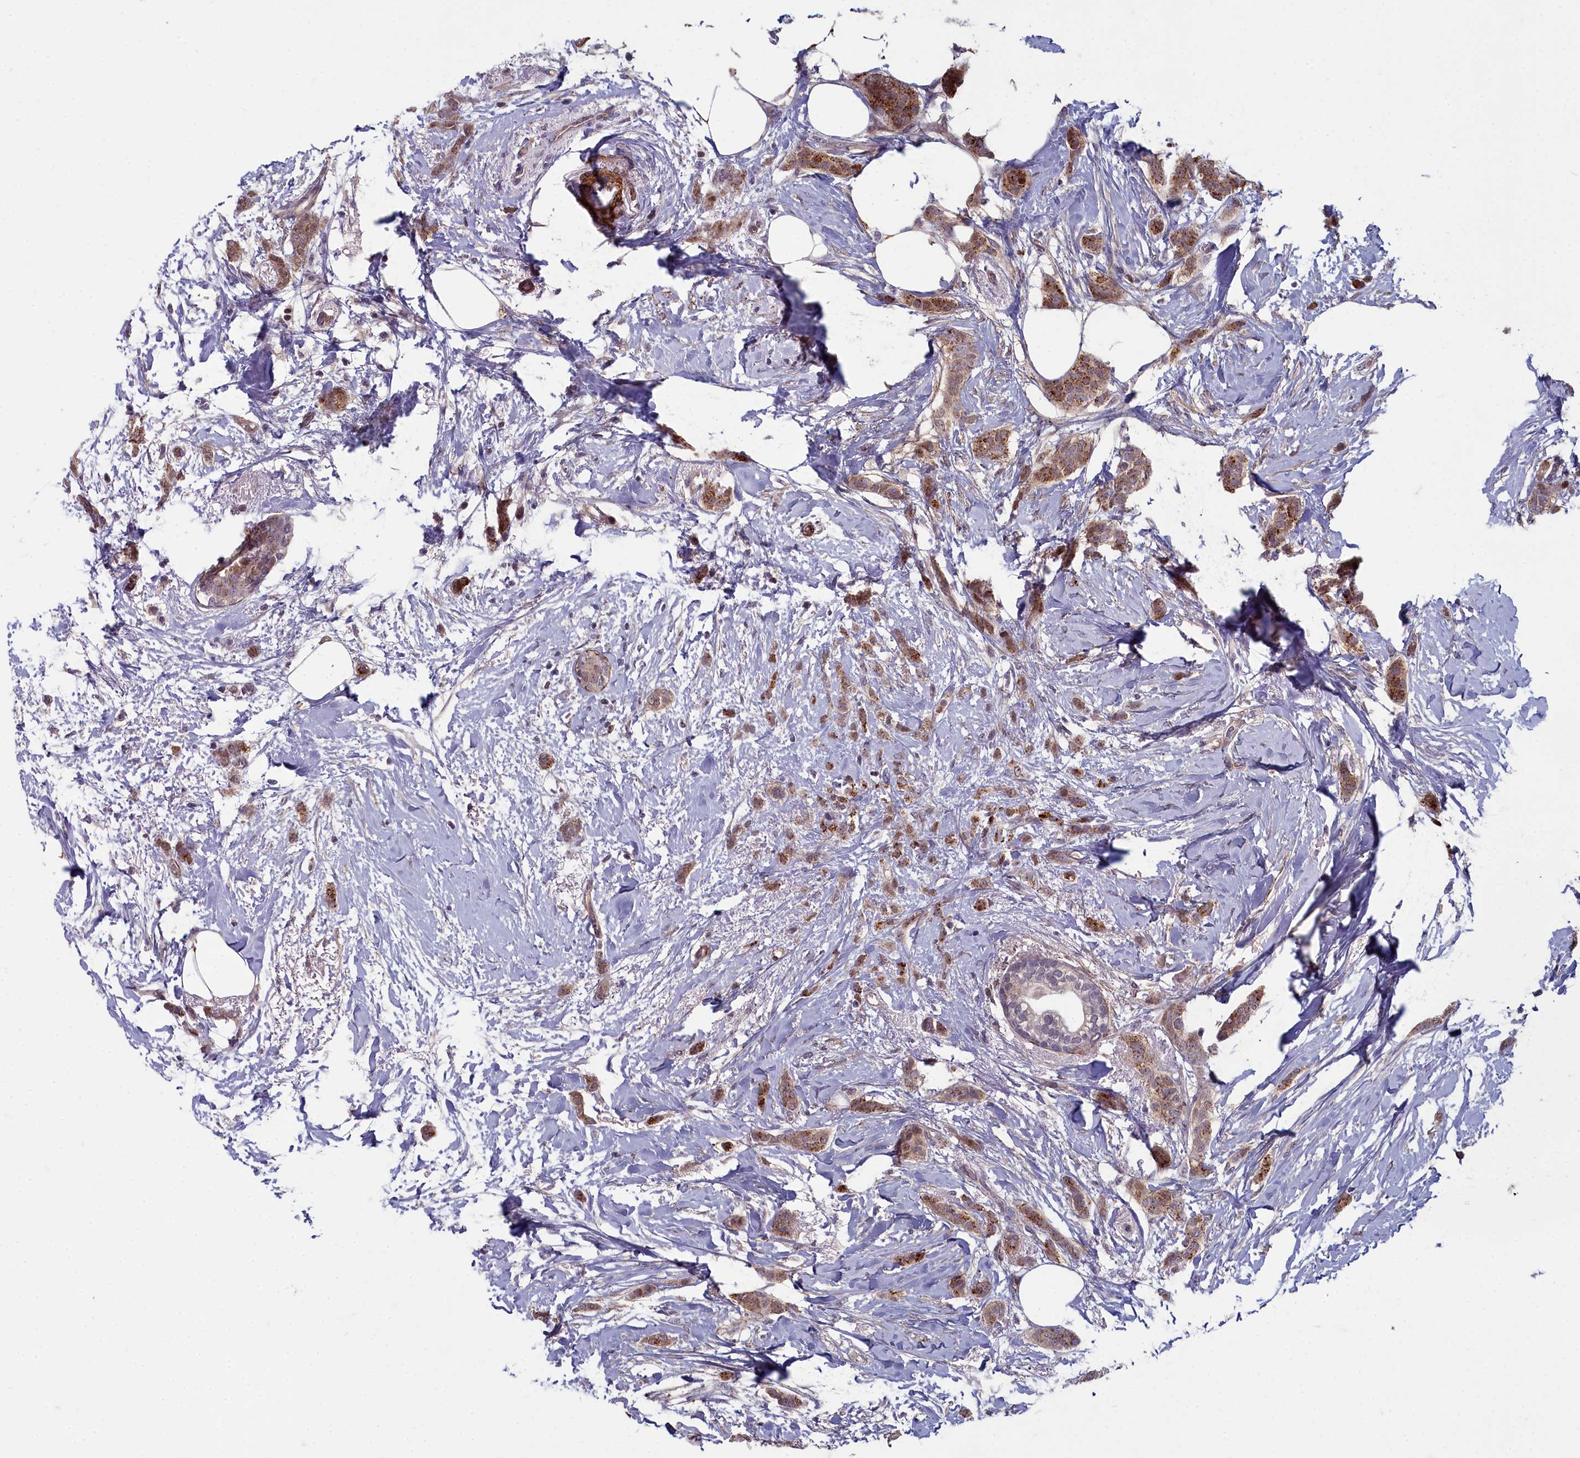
{"staining": {"intensity": "moderate", "quantity": ">75%", "location": "cytoplasmic/membranous"}, "tissue": "breast cancer", "cell_type": "Tumor cells", "image_type": "cancer", "snomed": [{"axis": "morphology", "description": "Duct carcinoma"}, {"axis": "topography", "description": "Breast"}], "caption": "IHC staining of breast cancer (intraductal carcinoma), which shows medium levels of moderate cytoplasmic/membranous expression in approximately >75% of tumor cells indicating moderate cytoplasmic/membranous protein expression. The staining was performed using DAB (brown) for protein detection and nuclei were counterstained in hematoxylin (blue).", "gene": "ZNF626", "patient": {"sex": "female", "age": 72}}